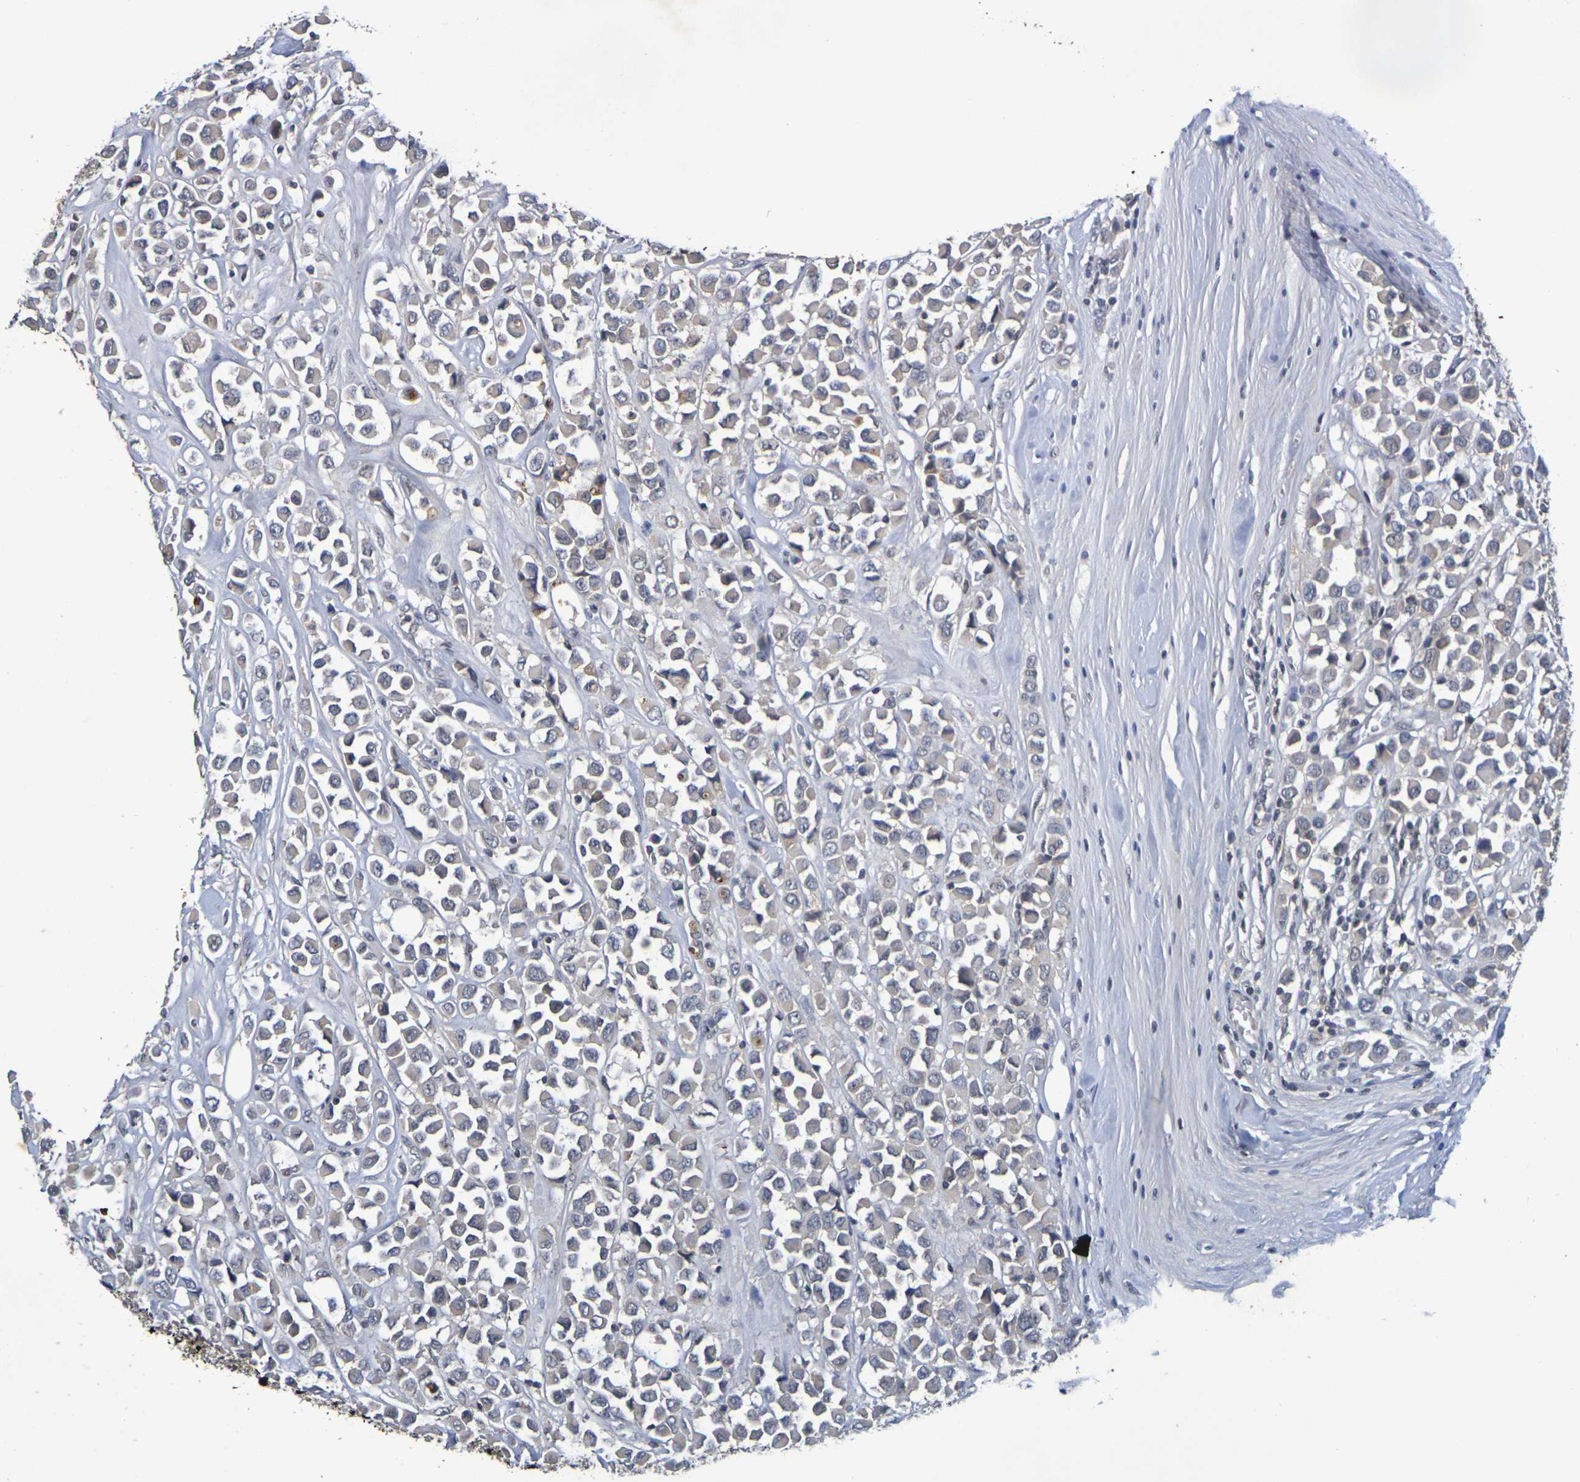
{"staining": {"intensity": "weak", "quantity": "25%-75%", "location": "cytoplasmic/membranous"}, "tissue": "breast cancer", "cell_type": "Tumor cells", "image_type": "cancer", "snomed": [{"axis": "morphology", "description": "Duct carcinoma"}, {"axis": "topography", "description": "Breast"}], "caption": "A low amount of weak cytoplasmic/membranous expression is identified in approximately 25%-75% of tumor cells in breast infiltrating ductal carcinoma tissue.", "gene": "TERF2", "patient": {"sex": "female", "age": 61}}